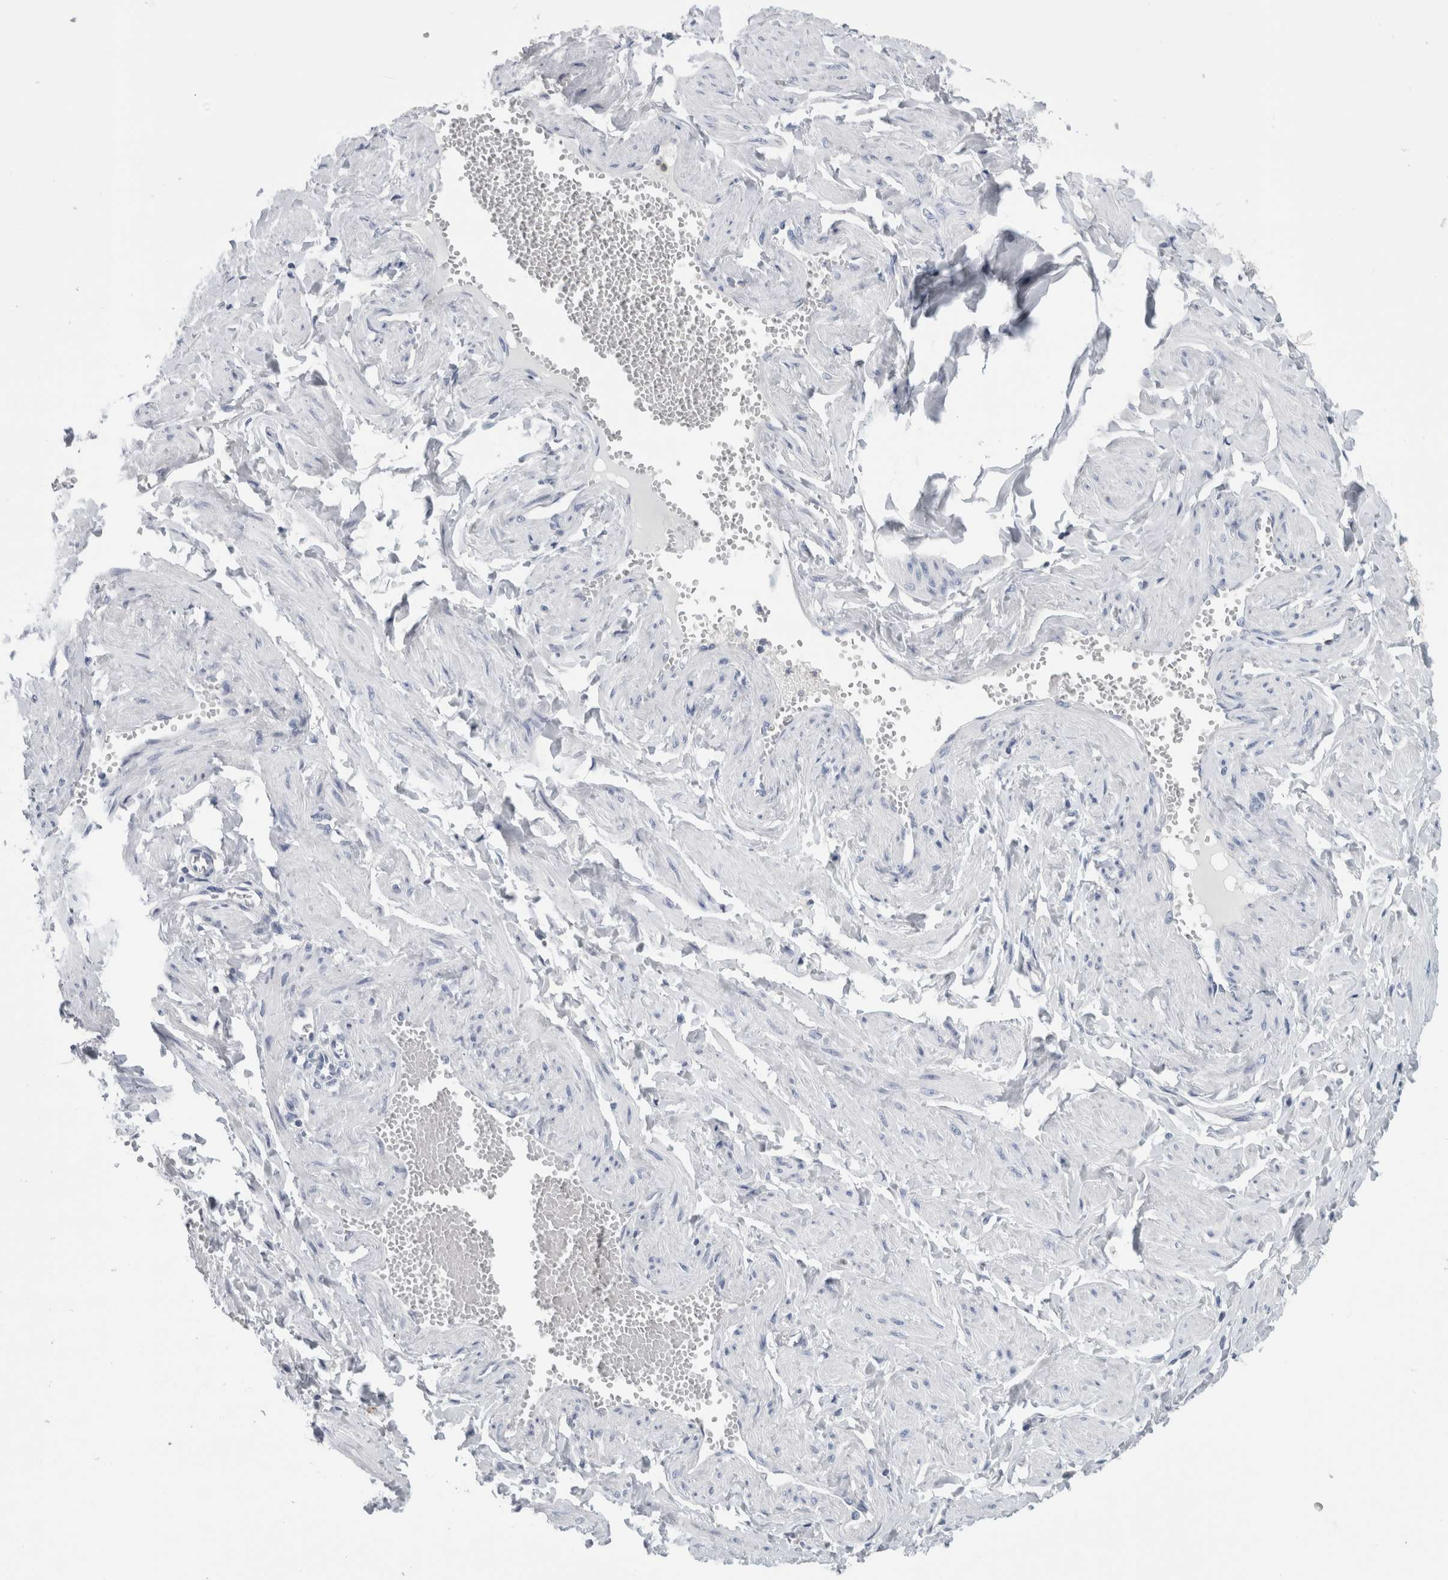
{"staining": {"intensity": "negative", "quantity": "none", "location": "none"}, "tissue": "adipose tissue", "cell_type": "Adipocytes", "image_type": "normal", "snomed": [{"axis": "morphology", "description": "Normal tissue, NOS"}, {"axis": "topography", "description": "Vascular tissue"}, {"axis": "topography", "description": "Fallopian tube"}, {"axis": "topography", "description": "Ovary"}], "caption": "This is an immunohistochemistry (IHC) image of benign adipose tissue. There is no staining in adipocytes.", "gene": "ANKFY1", "patient": {"sex": "female", "age": 67}}